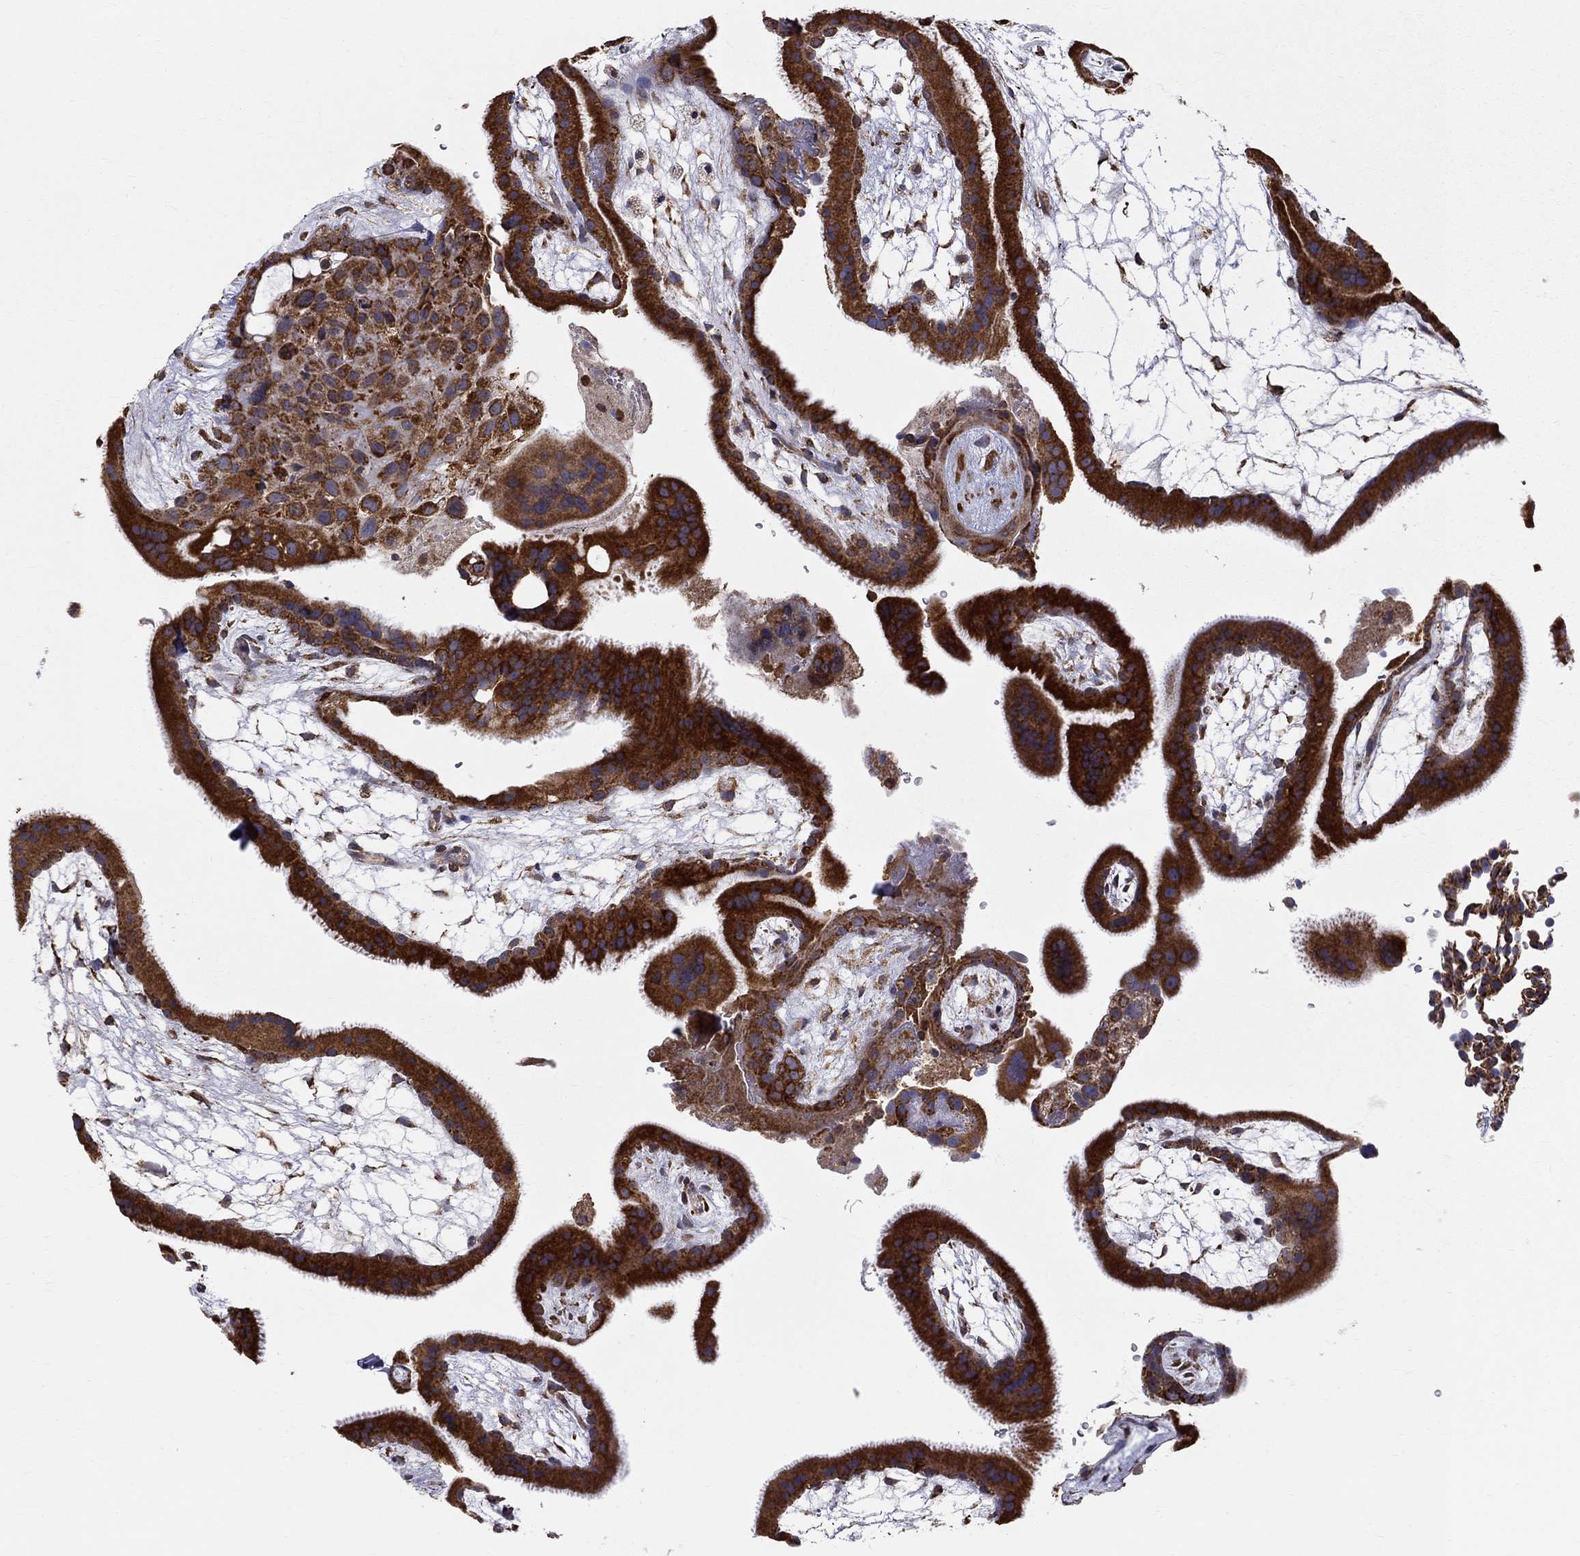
{"staining": {"intensity": "moderate", "quantity": ">75%", "location": "cytoplasmic/membranous"}, "tissue": "placenta", "cell_type": "Decidual cells", "image_type": "normal", "snomed": [{"axis": "morphology", "description": "Normal tissue, NOS"}, {"axis": "topography", "description": "Placenta"}], "caption": "Placenta was stained to show a protein in brown. There is medium levels of moderate cytoplasmic/membranous expression in approximately >75% of decidual cells. (DAB = brown stain, brightfield microscopy at high magnification).", "gene": "PRDX4", "patient": {"sex": "female", "age": 19}}